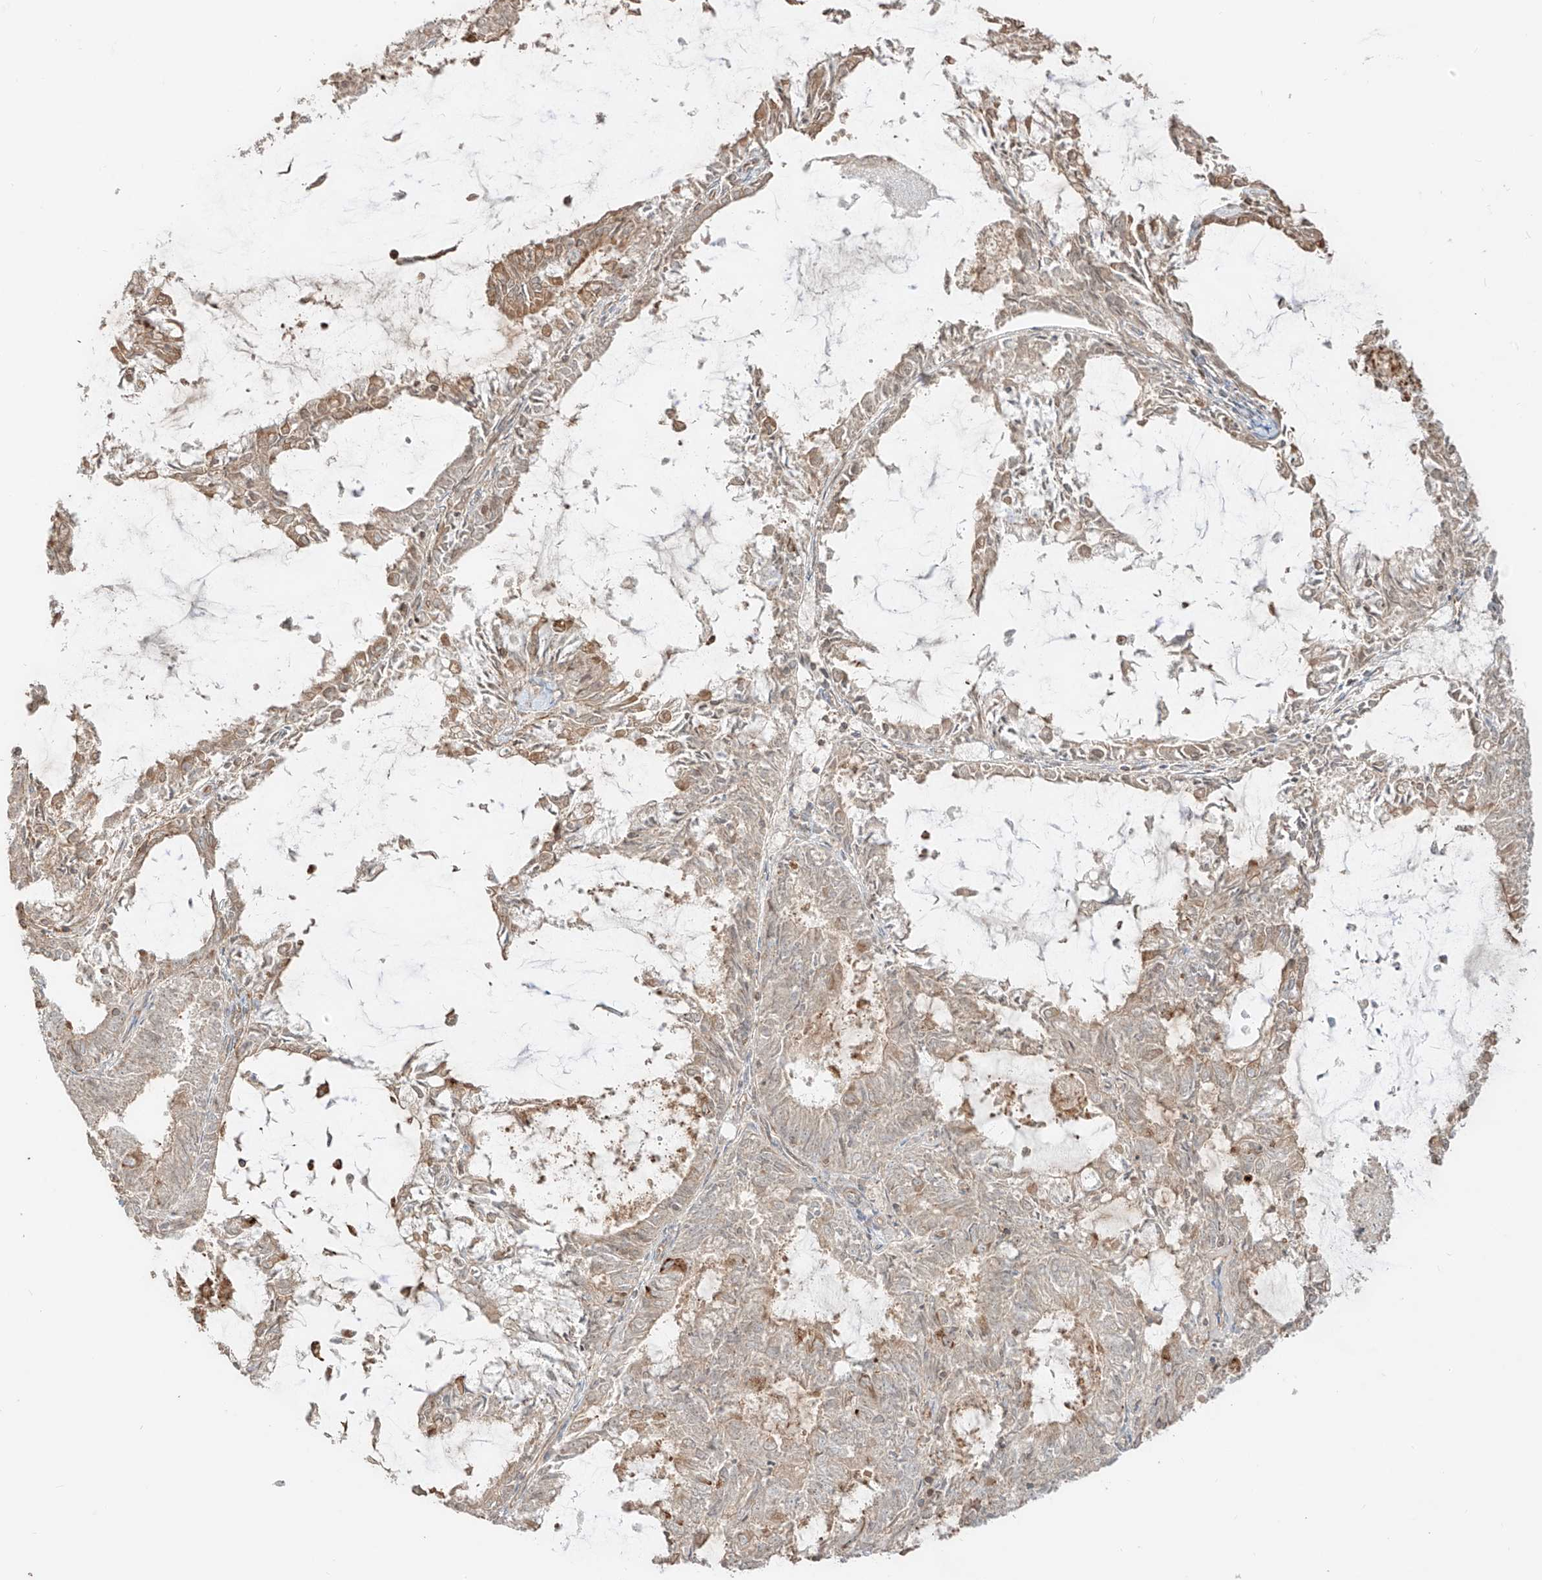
{"staining": {"intensity": "moderate", "quantity": "<25%", "location": "cytoplasmic/membranous"}, "tissue": "endometrial cancer", "cell_type": "Tumor cells", "image_type": "cancer", "snomed": [{"axis": "morphology", "description": "Adenocarcinoma, NOS"}, {"axis": "topography", "description": "Endometrium"}], "caption": "Protein expression analysis of human adenocarcinoma (endometrial) reveals moderate cytoplasmic/membranous positivity in about <25% of tumor cells.", "gene": "CCDC115", "patient": {"sex": "female", "age": 57}}